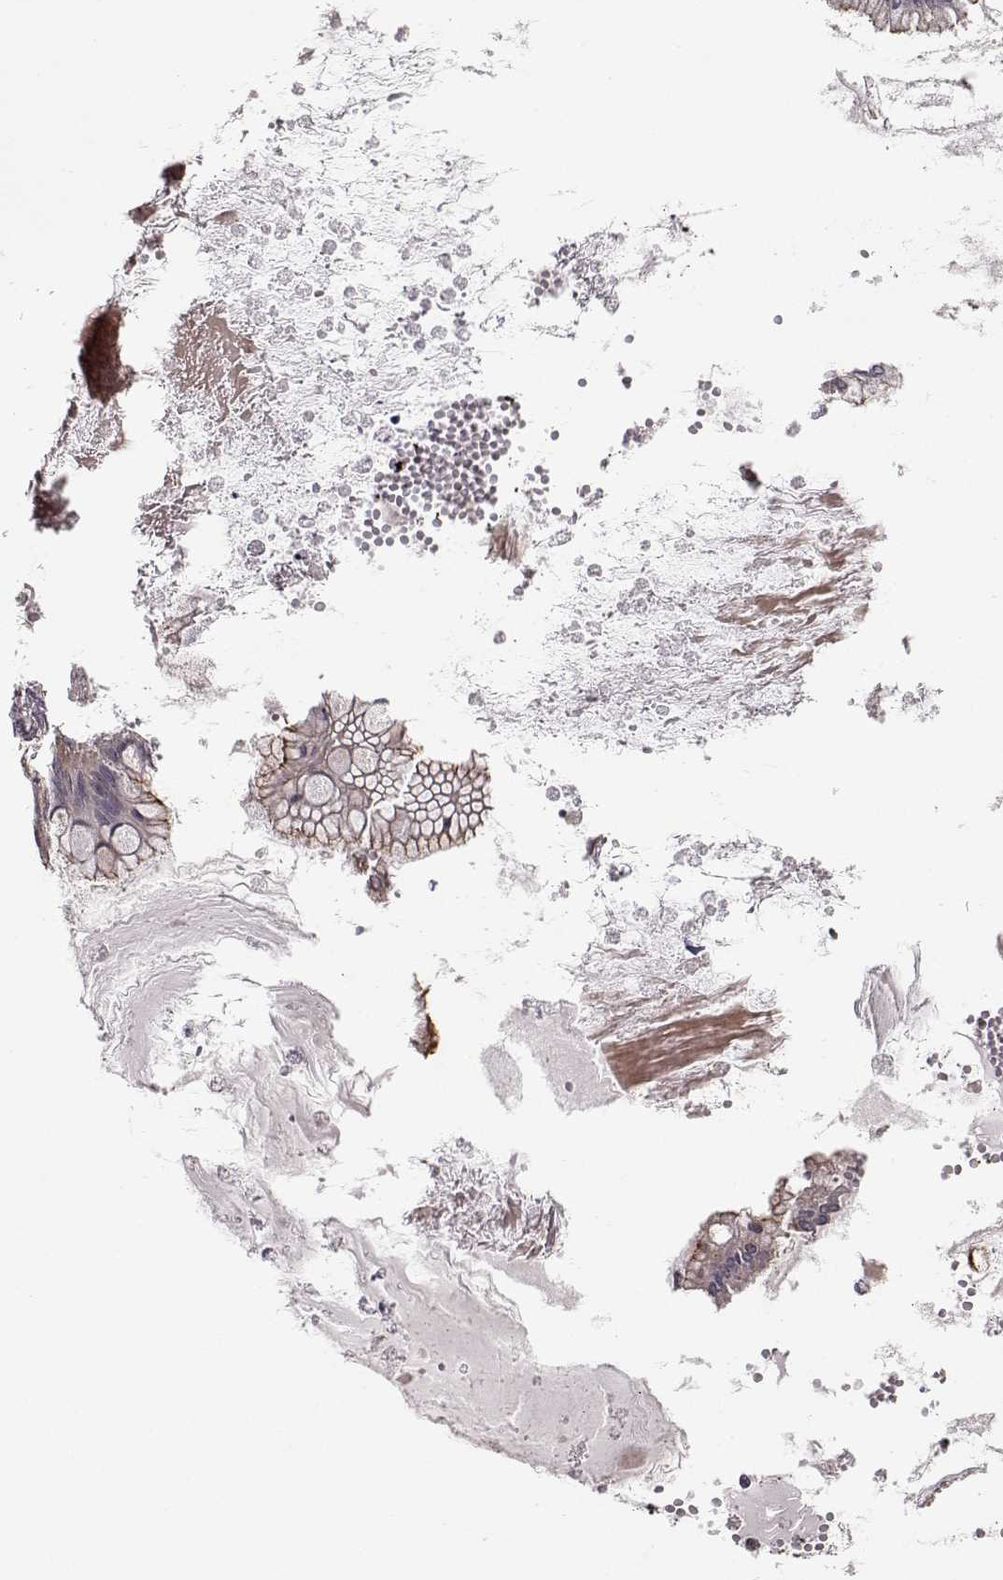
{"staining": {"intensity": "moderate", "quantity": "<25%", "location": "cytoplasmic/membranous"}, "tissue": "ovarian cancer", "cell_type": "Tumor cells", "image_type": "cancer", "snomed": [{"axis": "morphology", "description": "Cystadenocarcinoma, mucinous, NOS"}, {"axis": "topography", "description": "Ovary"}], "caption": "Ovarian cancer stained with immunohistochemistry (IHC) exhibits moderate cytoplasmic/membranous positivity in approximately <25% of tumor cells.", "gene": "PLEKHG3", "patient": {"sex": "female", "age": 67}}